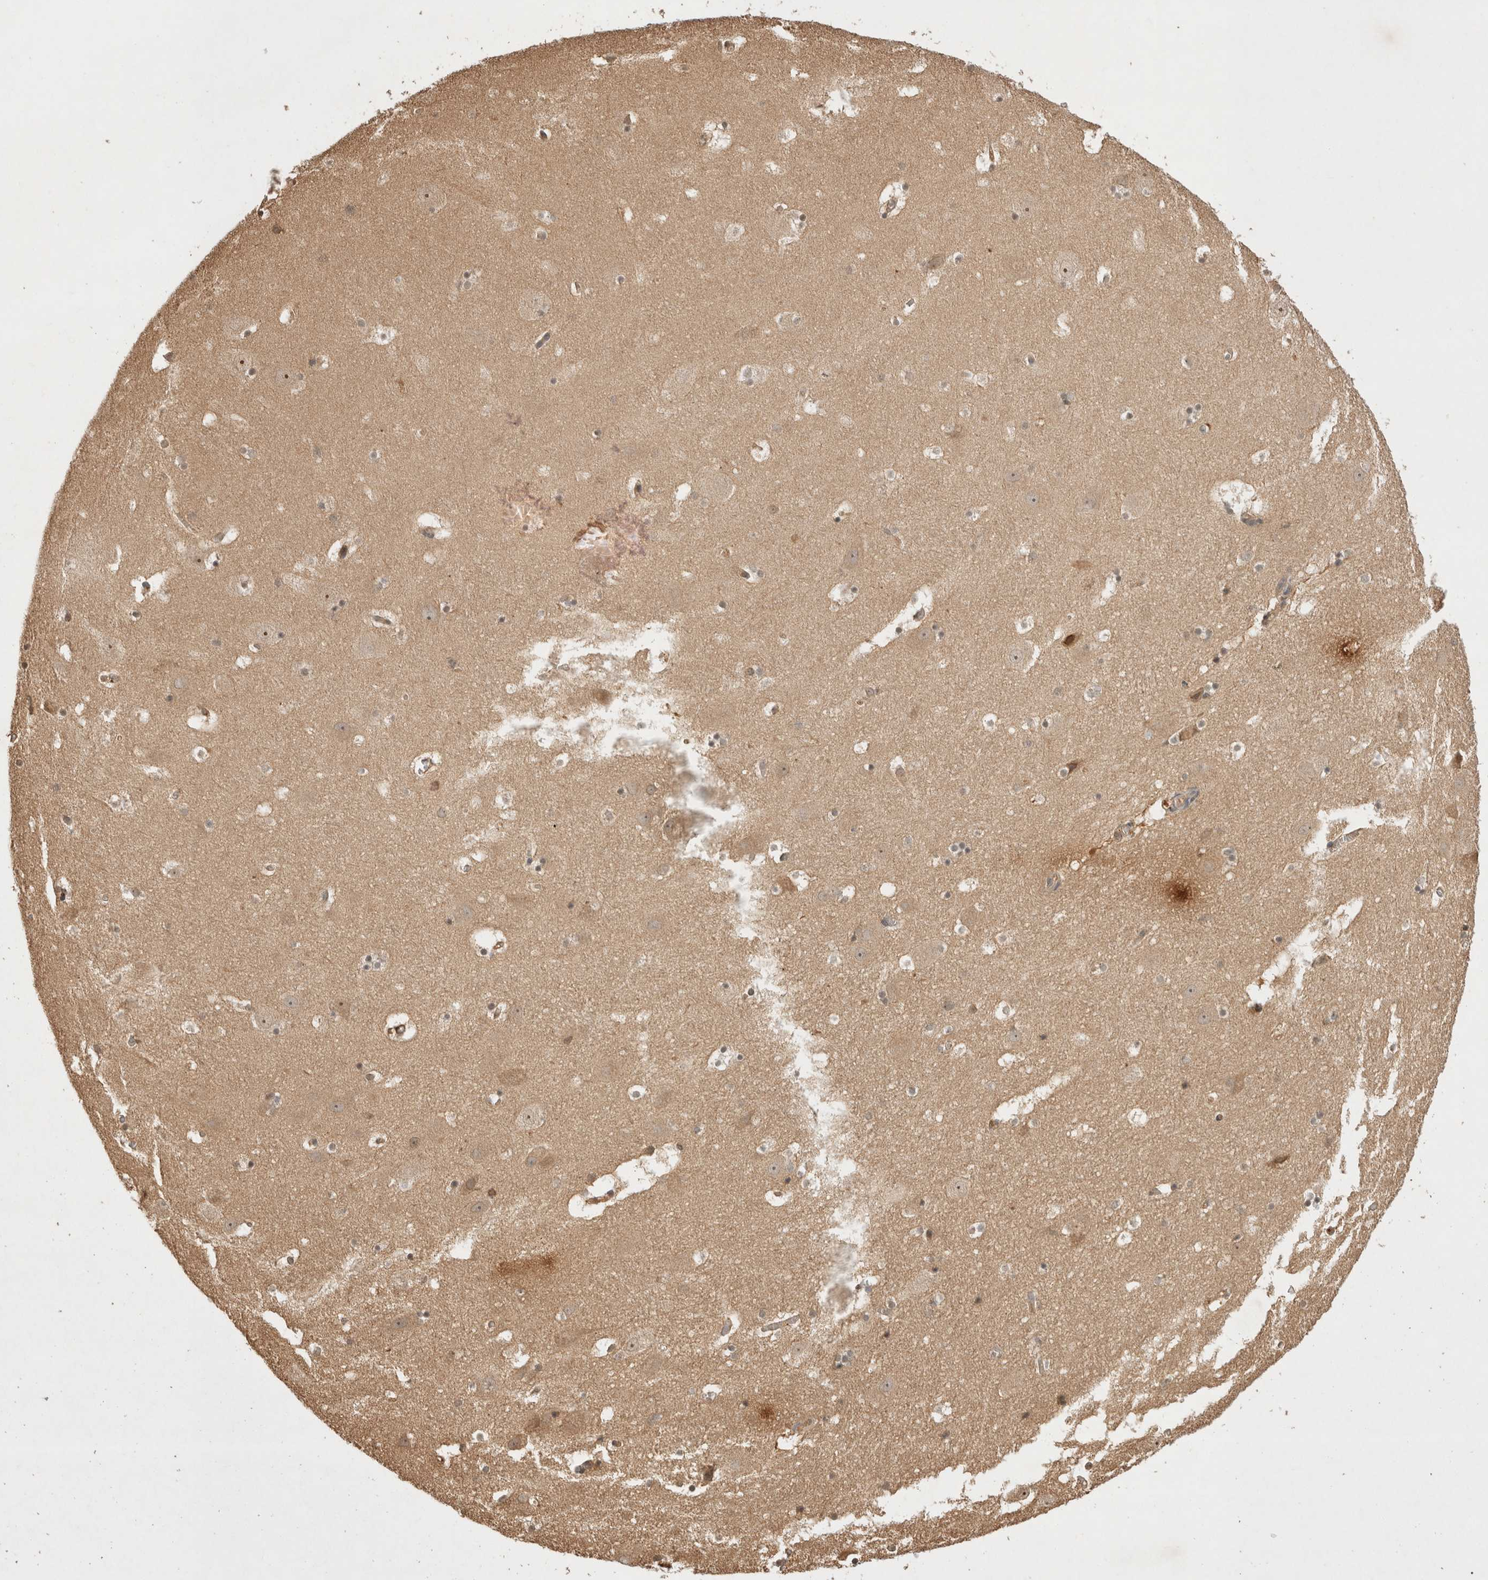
{"staining": {"intensity": "moderate", "quantity": "<25%", "location": "cytoplasmic/membranous"}, "tissue": "hippocampus", "cell_type": "Glial cells", "image_type": "normal", "snomed": [{"axis": "morphology", "description": "Normal tissue, NOS"}, {"axis": "topography", "description": "Hippocampus"}], "caption": "A histopathology image of human hippocampus stained for a protein shows moderate cytoplasmic/membranous brown staining in glial cells. Ihc stains the protein in brown and the nuclei are stained blue.", "gene": "PRMT3", "patient": {"sex": "male", "age": 45}}